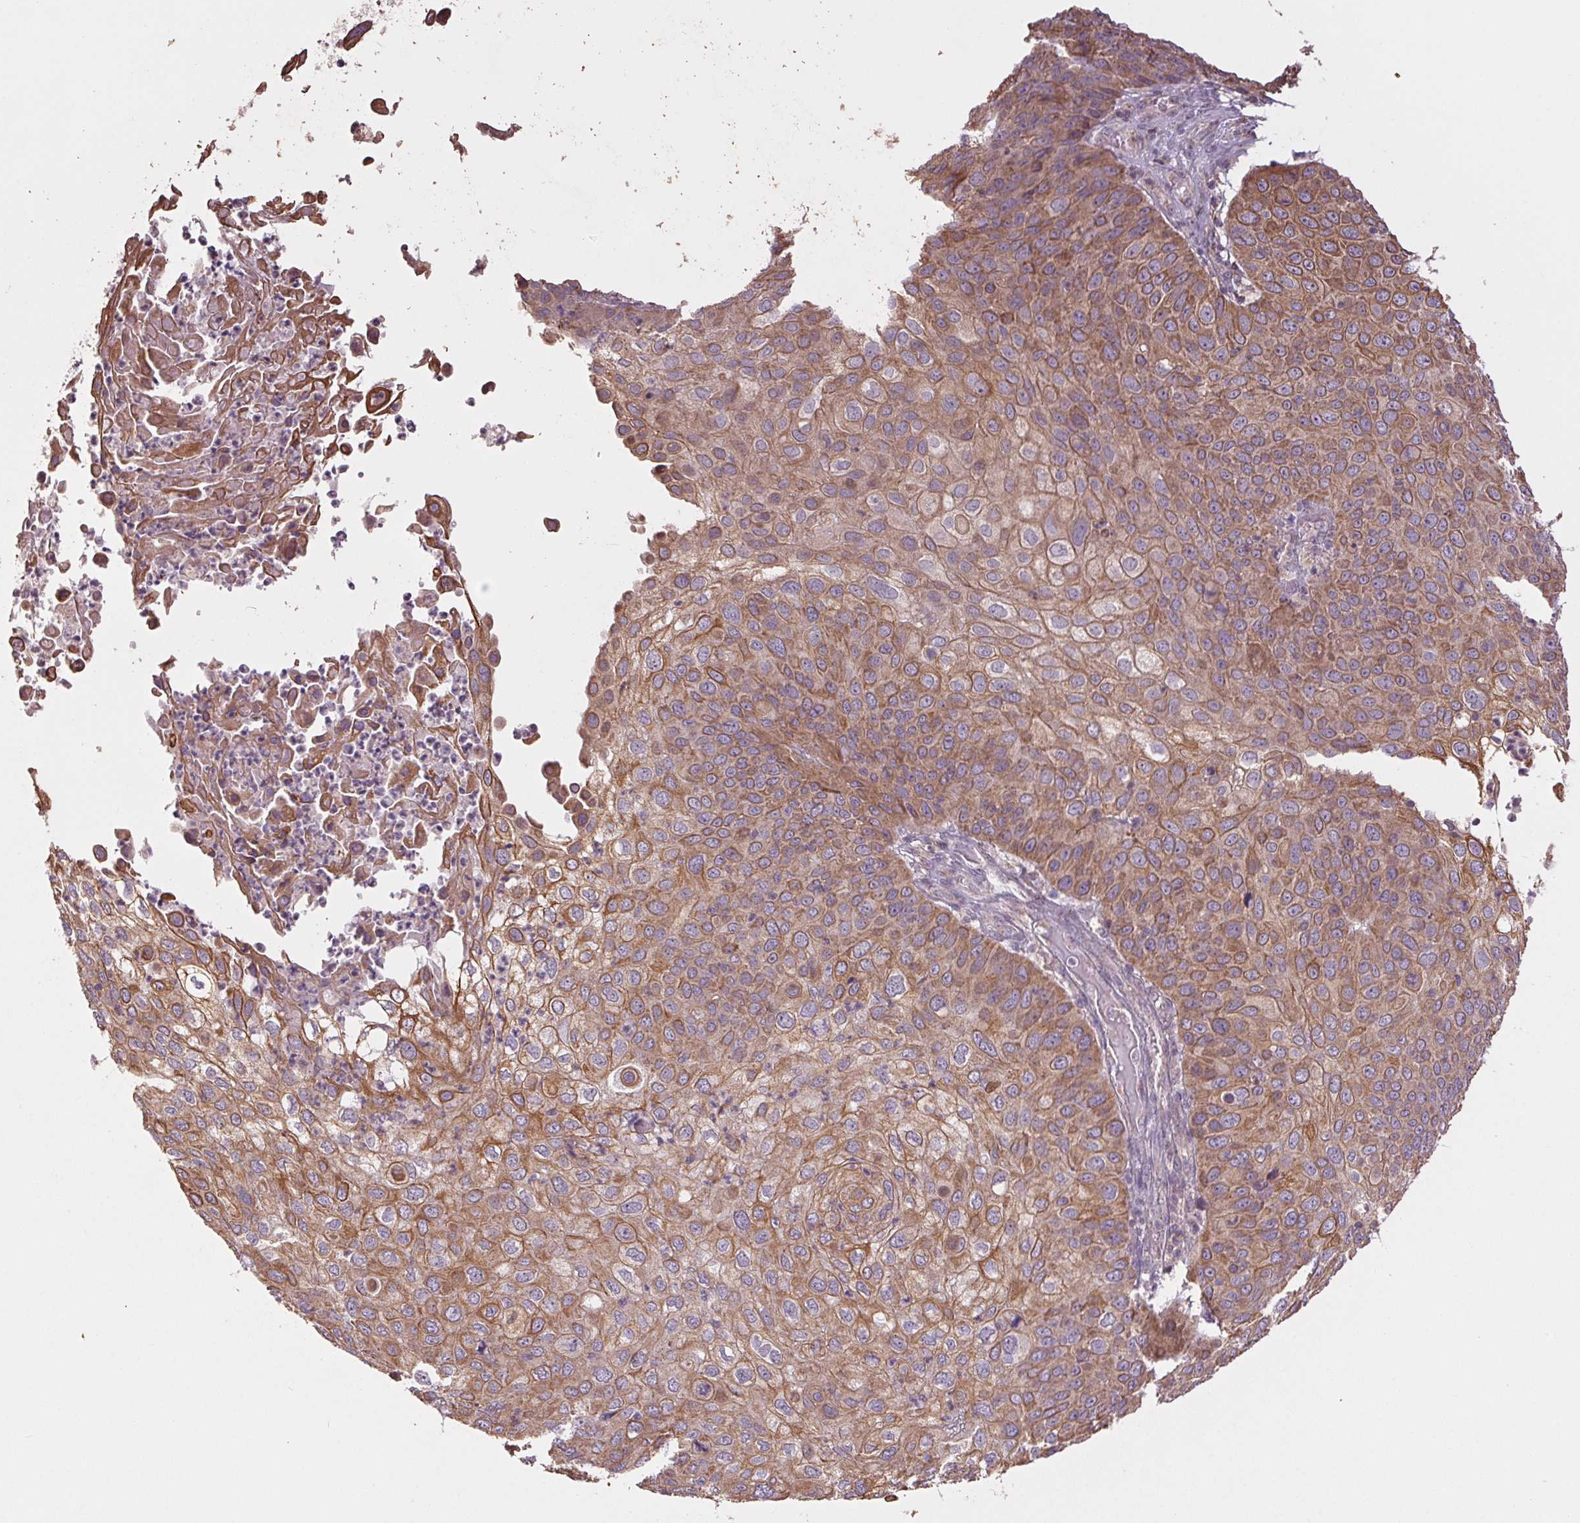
{"staining": {"intensity": "moderate", "quantity": ">75%", "location": "cytoplasmic/membranous"}, "tissue": "skin cancer", "cell_type": "Tumor cells", "image_type": "cancer", "snomed": [{"axis": "morphology", "description": "Squamous cell carcinoma, NOS"}, {"axis": "topography", "description": "Skin"}], "caption": "IHC of human skin squamous cell carcinoma reveals medium levels of moderate cytoplasmic/membranous expression in approximately >75% of tumor cells.", "gene": "MAP3K5", "patient": {"sex": "male", "age": 87}}